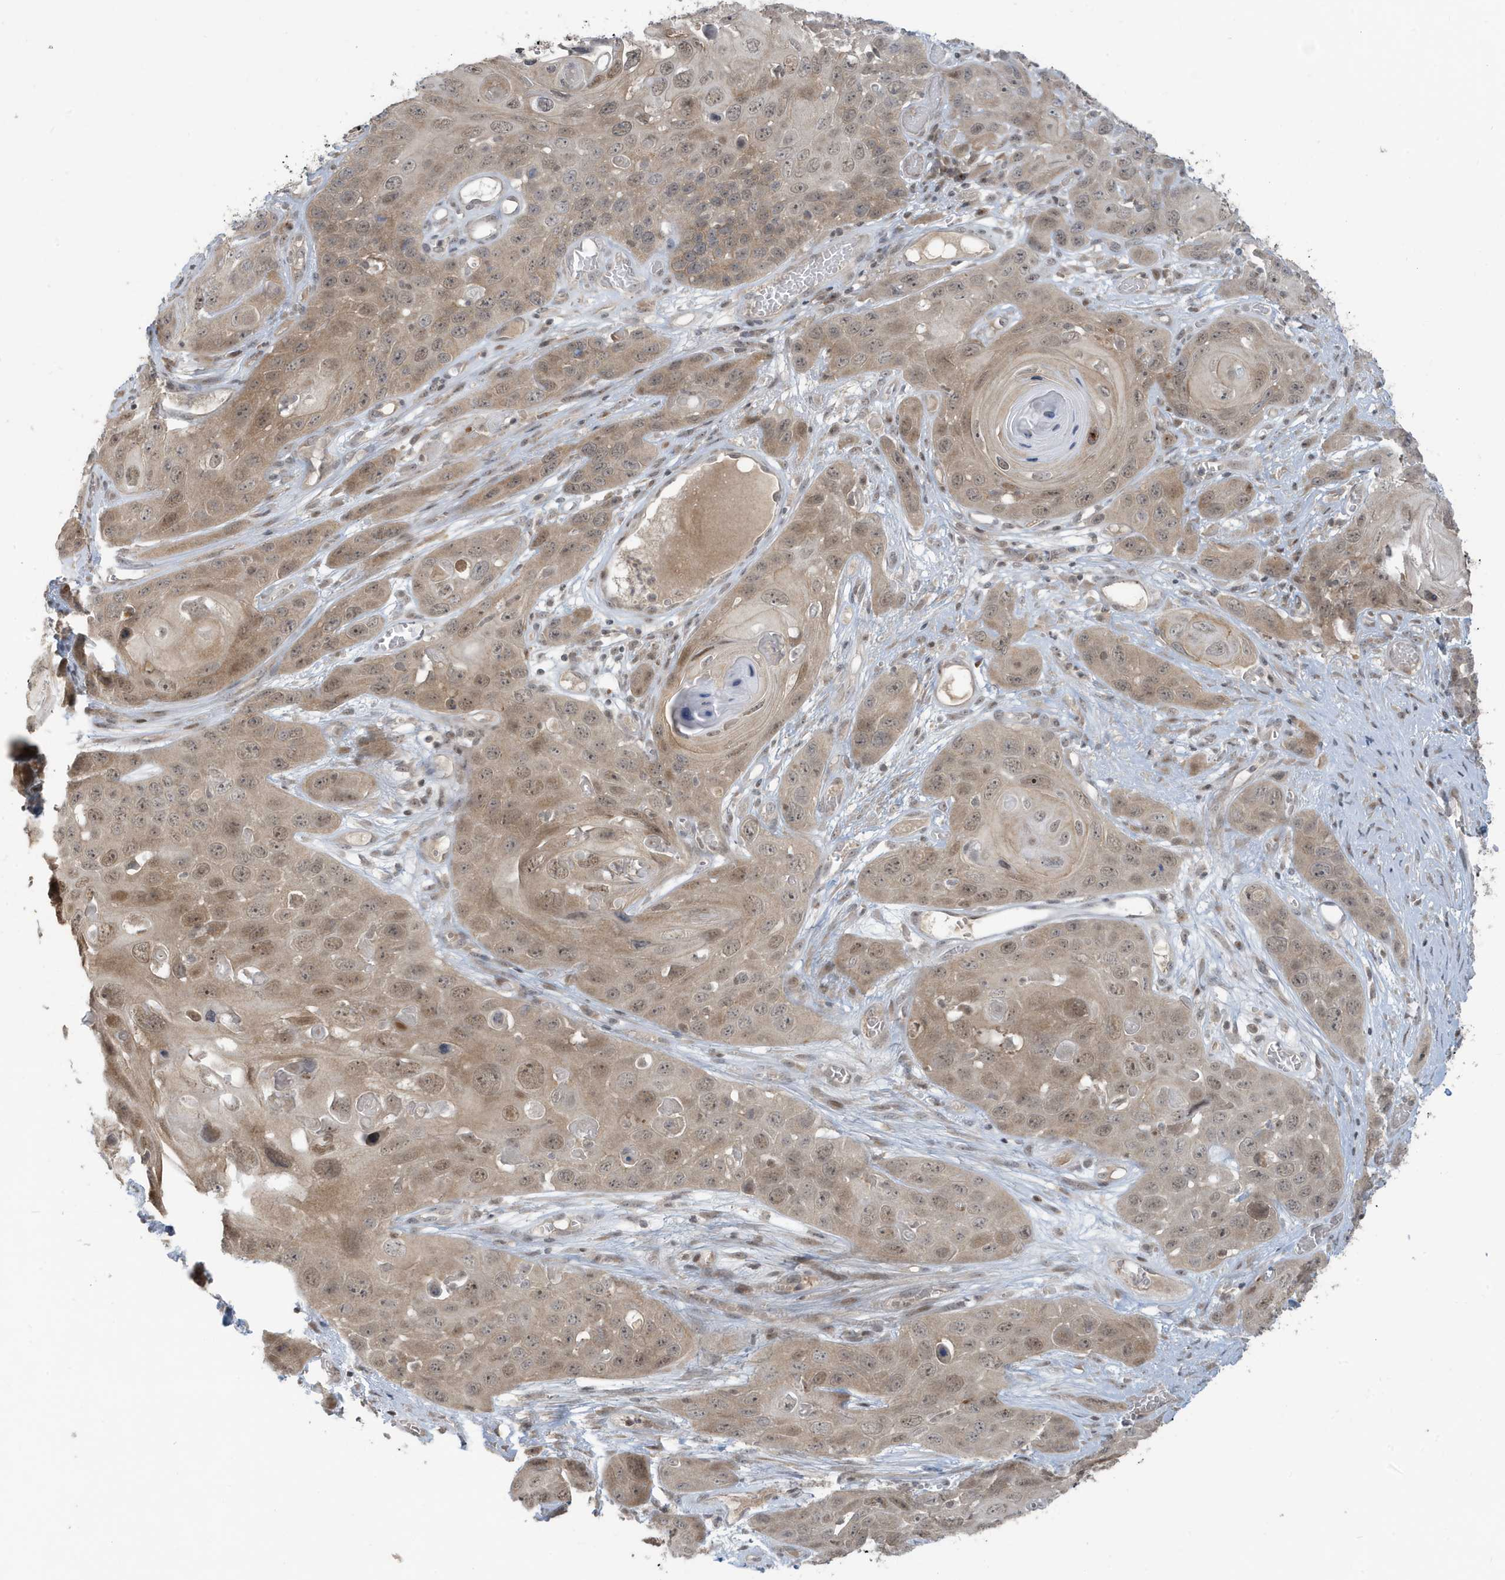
{"staining": {"intensity": "moderate", "quantity": "25%-75%", "location": "cytoplasmic/membranous,nuclear"}, "tissue": "skin cancer", "cell_type": "Tumor cells", "image_type": "cancer", "snomed": [{"axis": "morphology", "description": "Squamous cell carcinoma, NOS"}, {"axis": "topography", "description": "Skin"}], "caption": "IHC micrograph of human skin cancer stained for a protein (brown), which exhibits medium levels of moderate cytoplasmic/membranous and nuclear staining in about 25%-75% of tumor cells.", "gene": "PRRT3", "patient": {"sex": "male", "age": 55}}